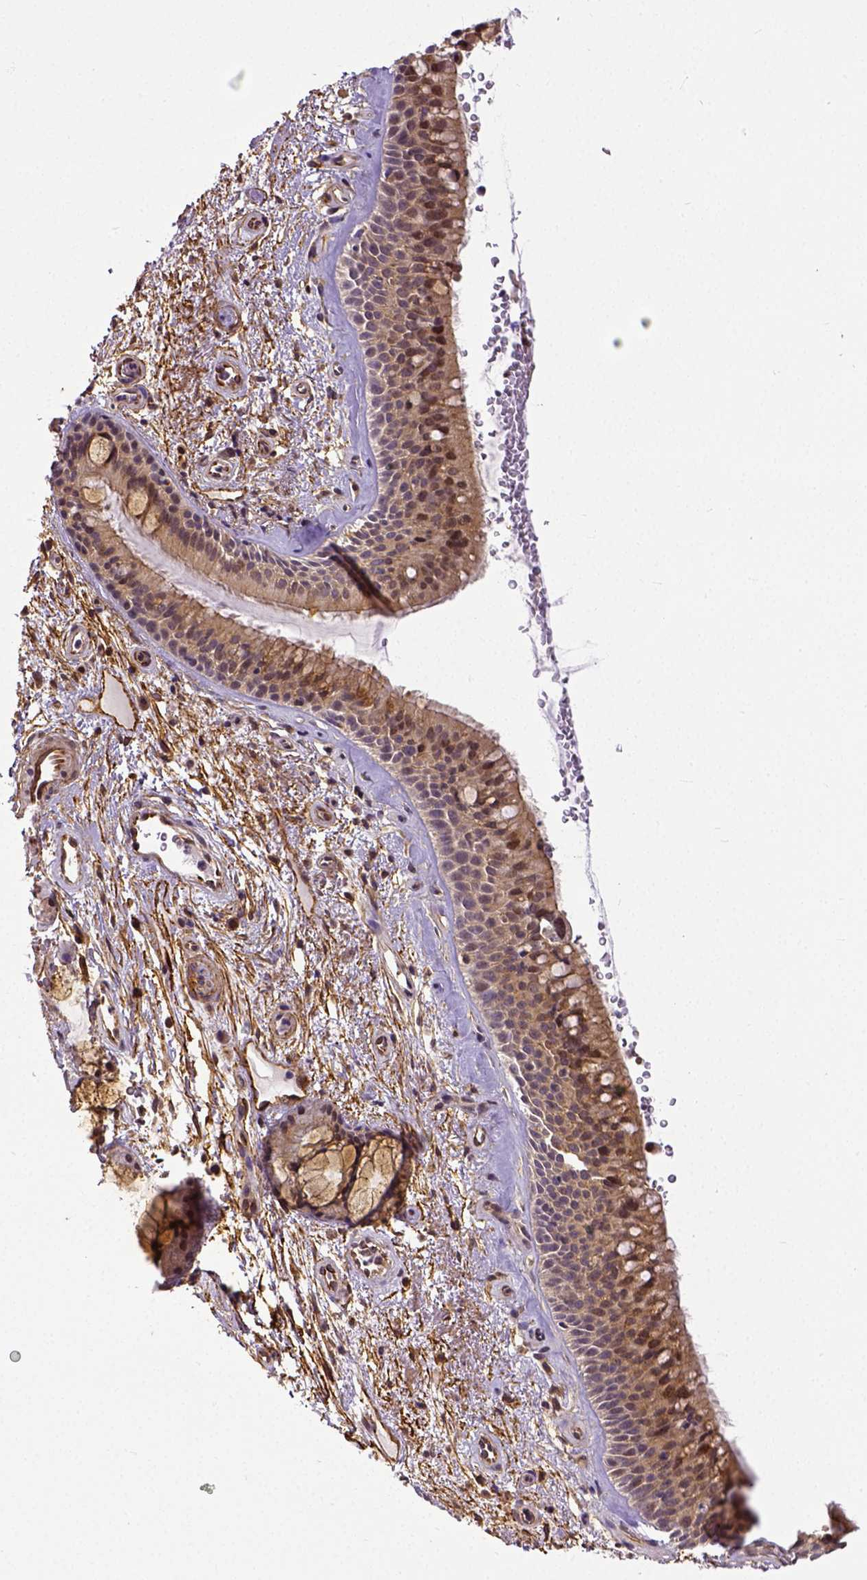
{"staining": {"intensity": "weak", "quantity": ">75%", "location": "cytoplasmic/membranous"}, "tissue": "bronchus", "cell_type": "Respiratory epithelial cells", "image_type": "normal", "snomed": [{"axis": "morphology", "description": "Normal tissue, NOS"}, {"axis": "topography", "description": "Bronchus"}], "caption": "Respiratory epithelial cells demonstrate low levels of weak cytoplasmic/membranous expression in about >75% of cells in unremarkable human bronchus. The staining was performed using DAB, with brown indicating positive protein expression. Nuclei are stained blue with hematoxylin.", "gene": "DICER1", "patient": {"sex": "male", "age": 48}}